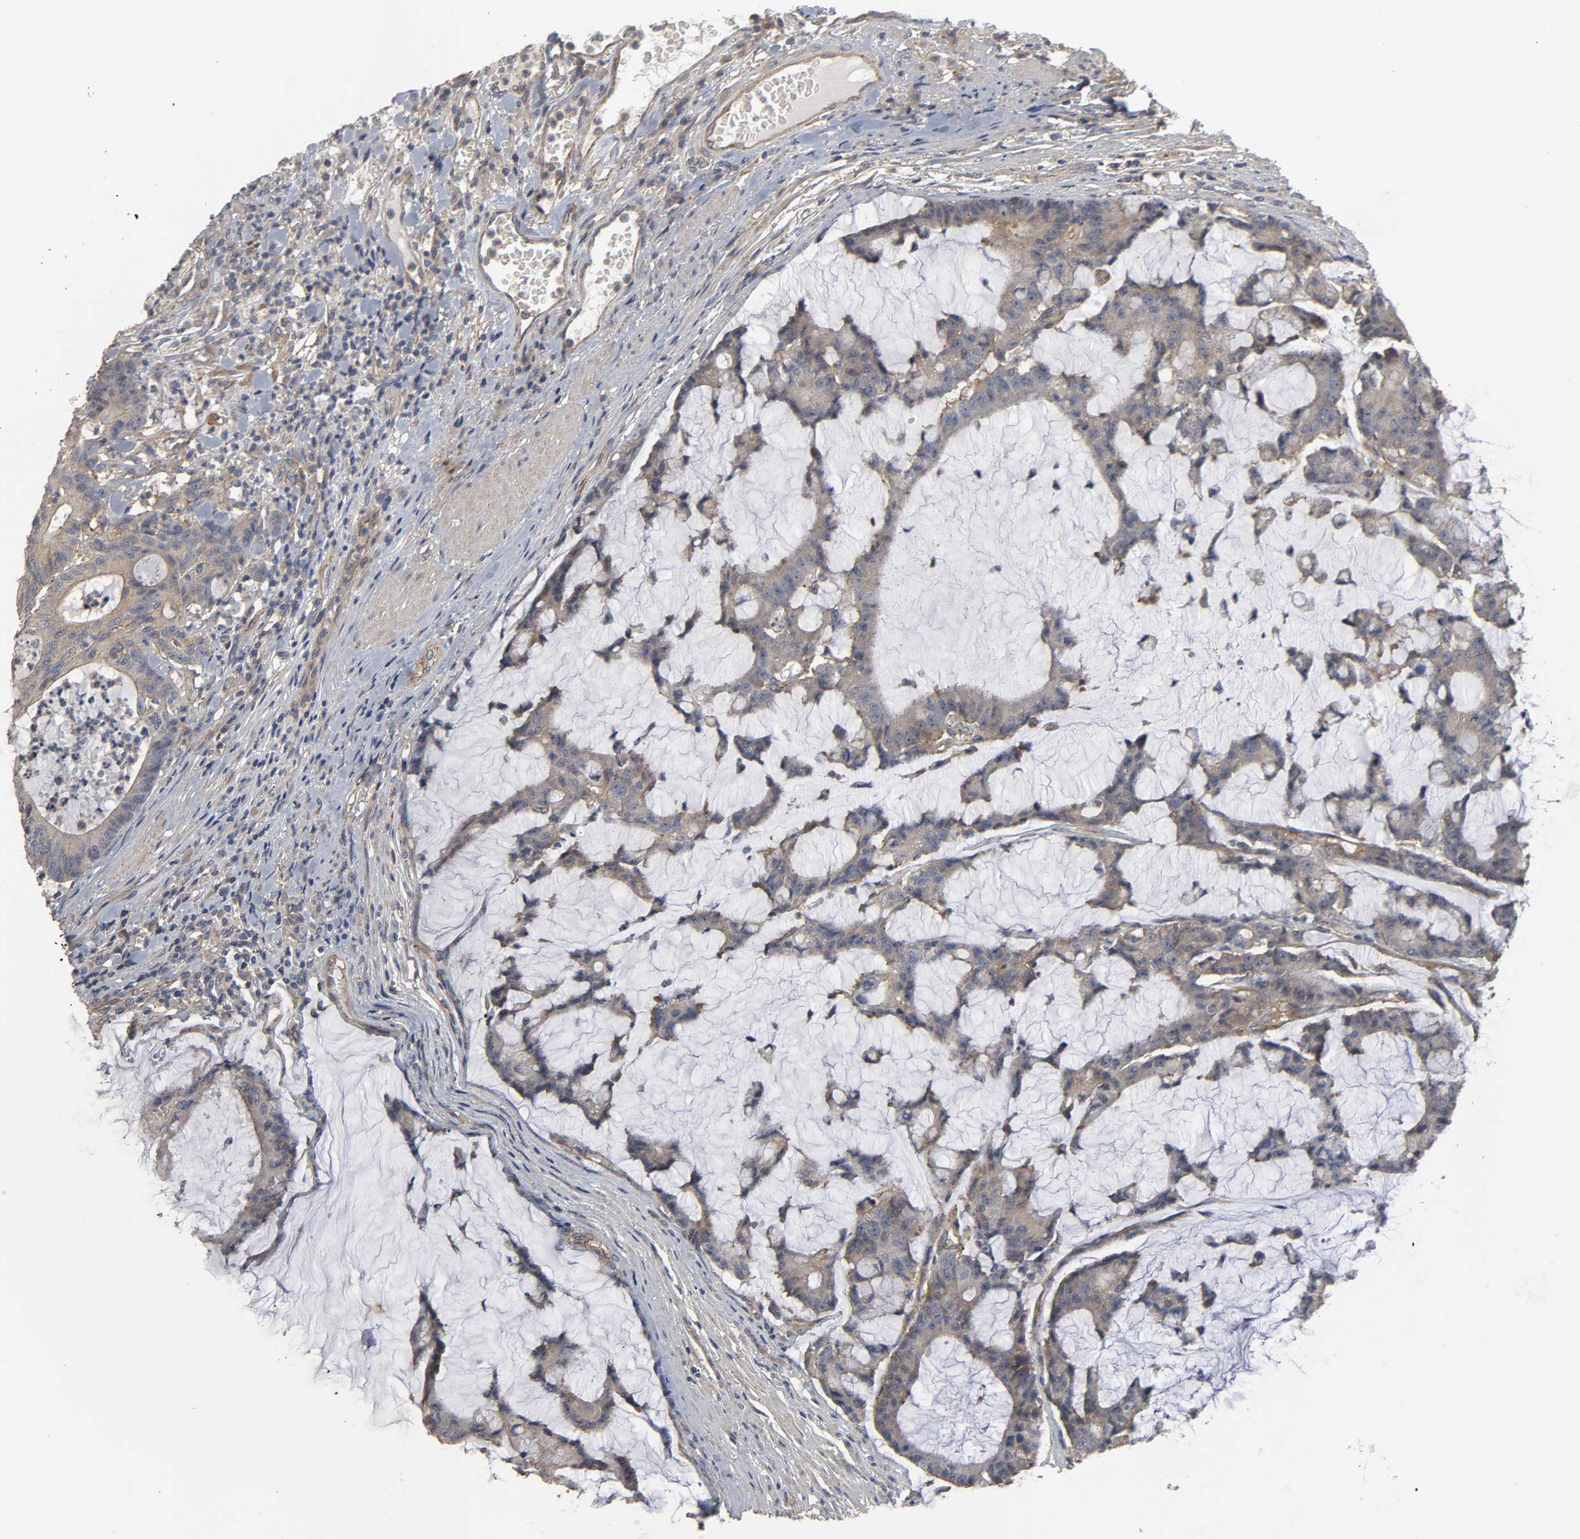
{"staining": {"intensity": "moderate", "quantity": ">75%", "location": "cytoplasmic/membranous"}, "tissue": "colorectal cancer", "cell_type": "Tumor cells", "image_type": "cancer", "snomed": [{"axis": "morphology", "description": "Adenocarcinoma, NOS"}, {"axis": "topography", "description": "Colon"}], "caption": "A micrograph of colorectal adenocarcinoma stained for a protein displays moderate cytoplasmic/membranous brown staining in tumor cells. Using DAB (brown) and hematoxylin (blue) stains, captured at high magnification using brightfield microscopy.", "gene": "SH3GLB1", "patient": {"sex": "female", "age": 84}}